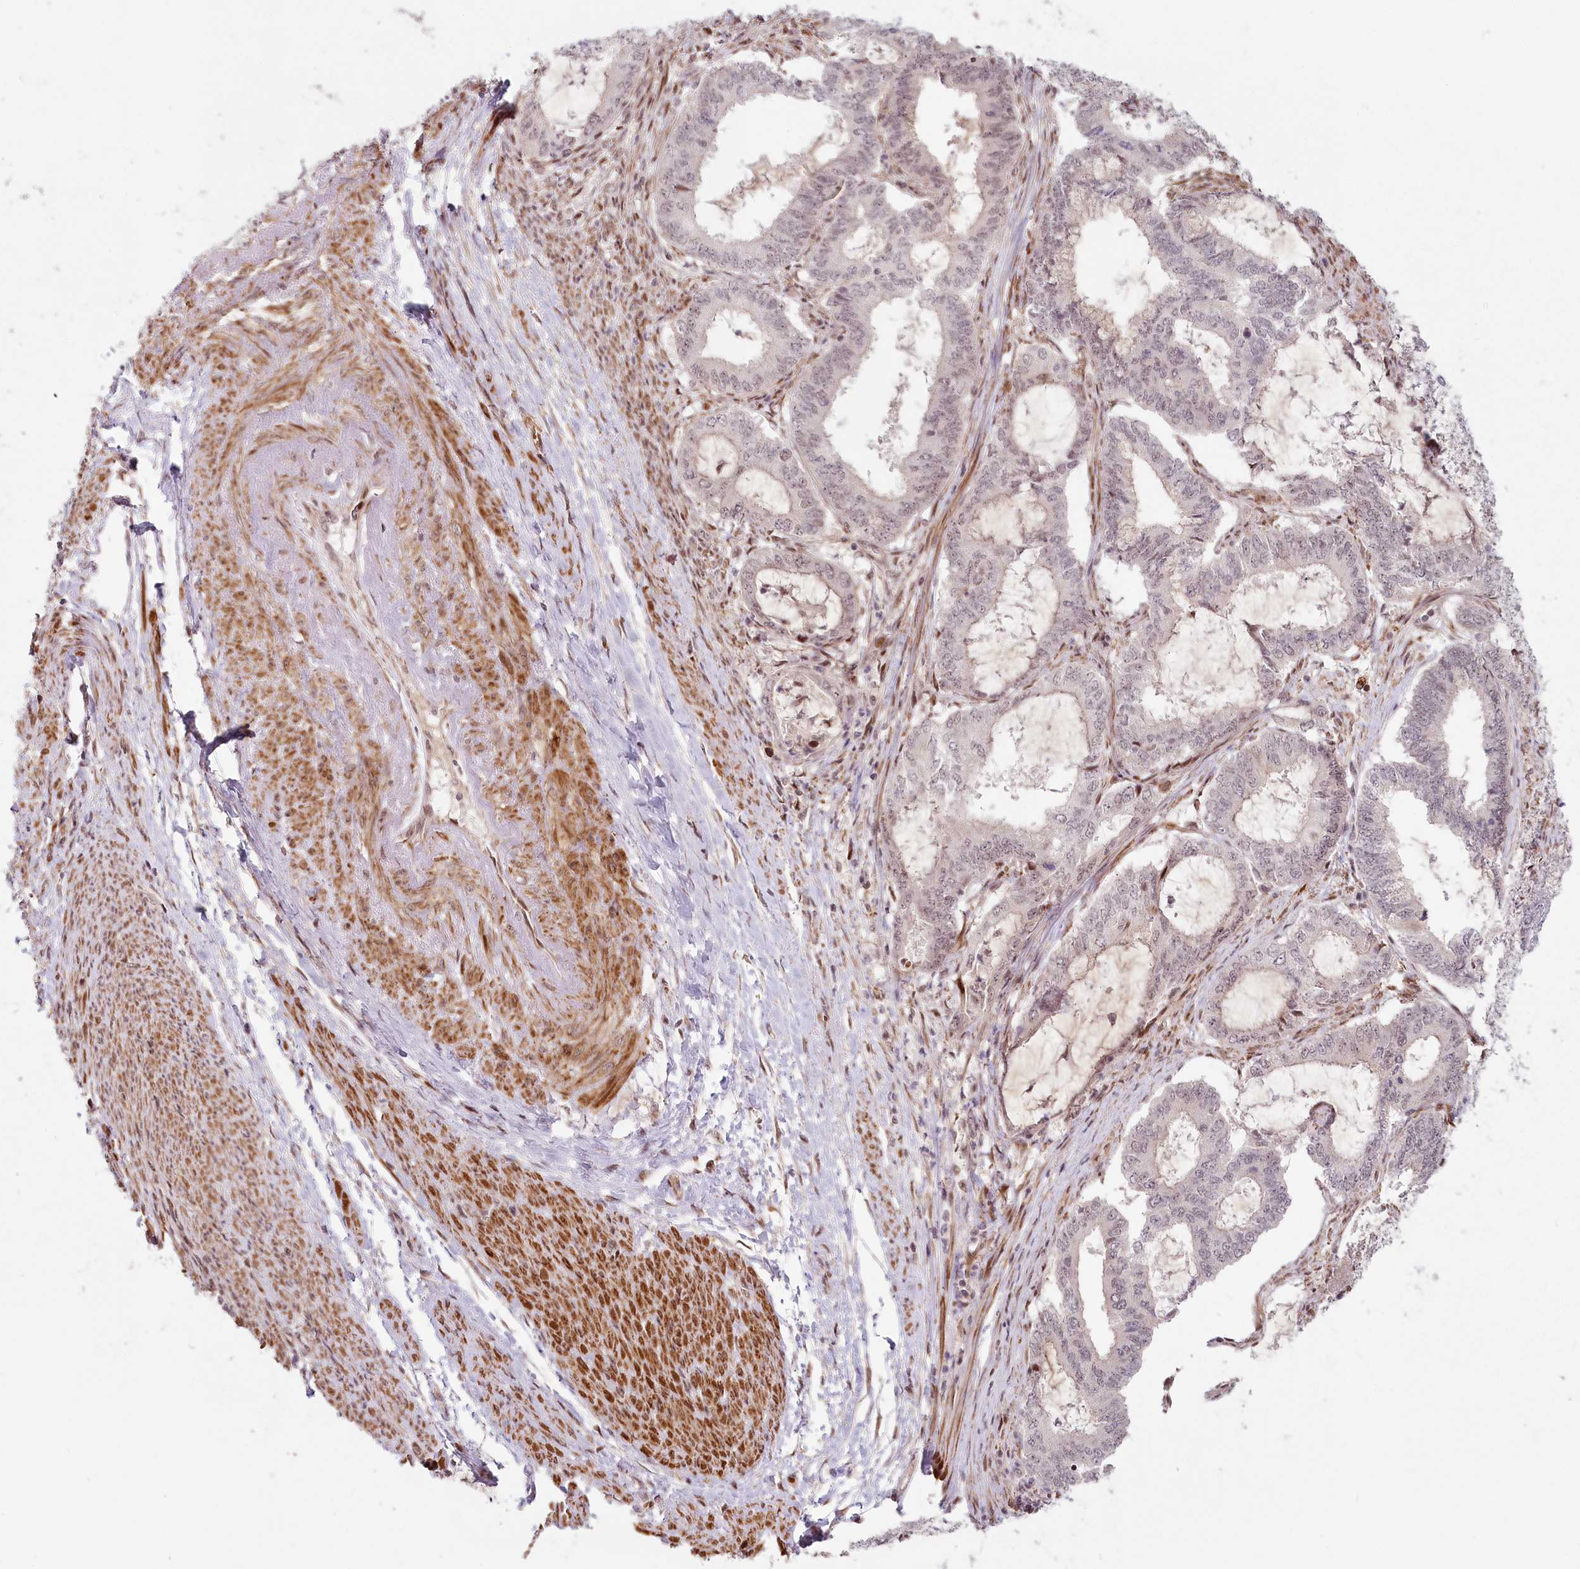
{"staining": {"intensity": "weak", "quantity": "<25%", "location": "nuclear"}, "tissue": "endometrial cancer", "cell_type": "Tumor cells", "image_type": "cancer", "snomed": [{"axis": "morphology", "description": "Adenocarcinoma, NOS"}, {"axis": "topography", "description": "Endometrium"}], "caption": "Immunohistochemical staining of human endometrial cancer (adenocarcinoma) exhibits no significant positivity in tumor cells.", "gene": "FAM204A", "patient": {"sex": "female", "age": 51}}